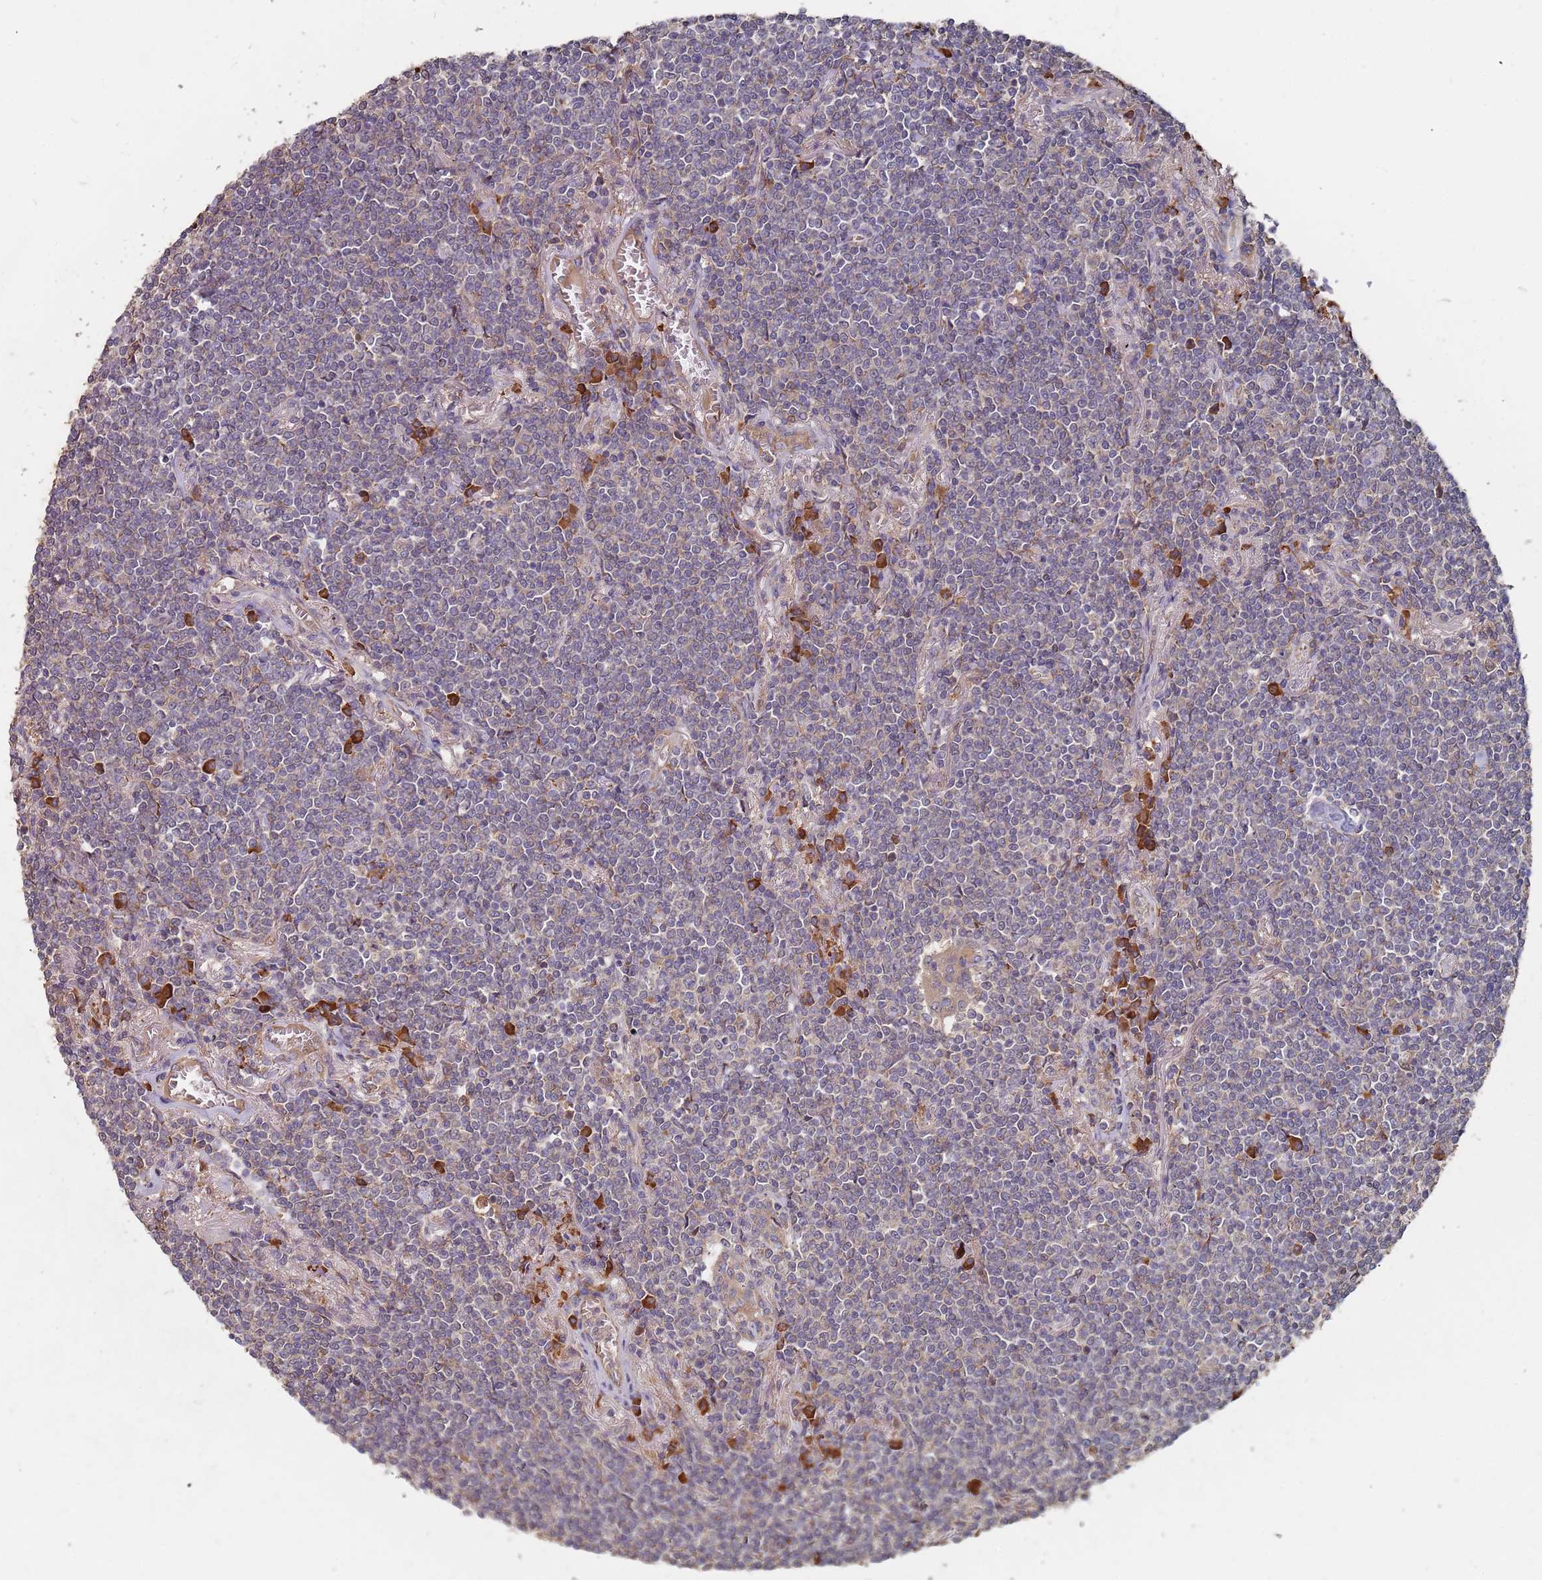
{"staining": {"intensity": "negative", "quantity": "none", "location": "none"}, "tissue": "lymphoma", "cell_type": "Tumor cells", "image_type": "cancer", "snomed": [{"axis": "morphology", "description": "Malignant lymphoma, non-Hodgkin's type, Low grade"}, {"axis": "topography", "description": "Lung"}], "caption": "Immunohistochemistry (IHC) micrograph of neoplastic tissue: lymphoma stained with DAB (3,3'-diaminobenzidine) reveals no significant protein expression in tumor cells.", "gene": "ATG5", "patient": {"sex": "female", "age": 71}}